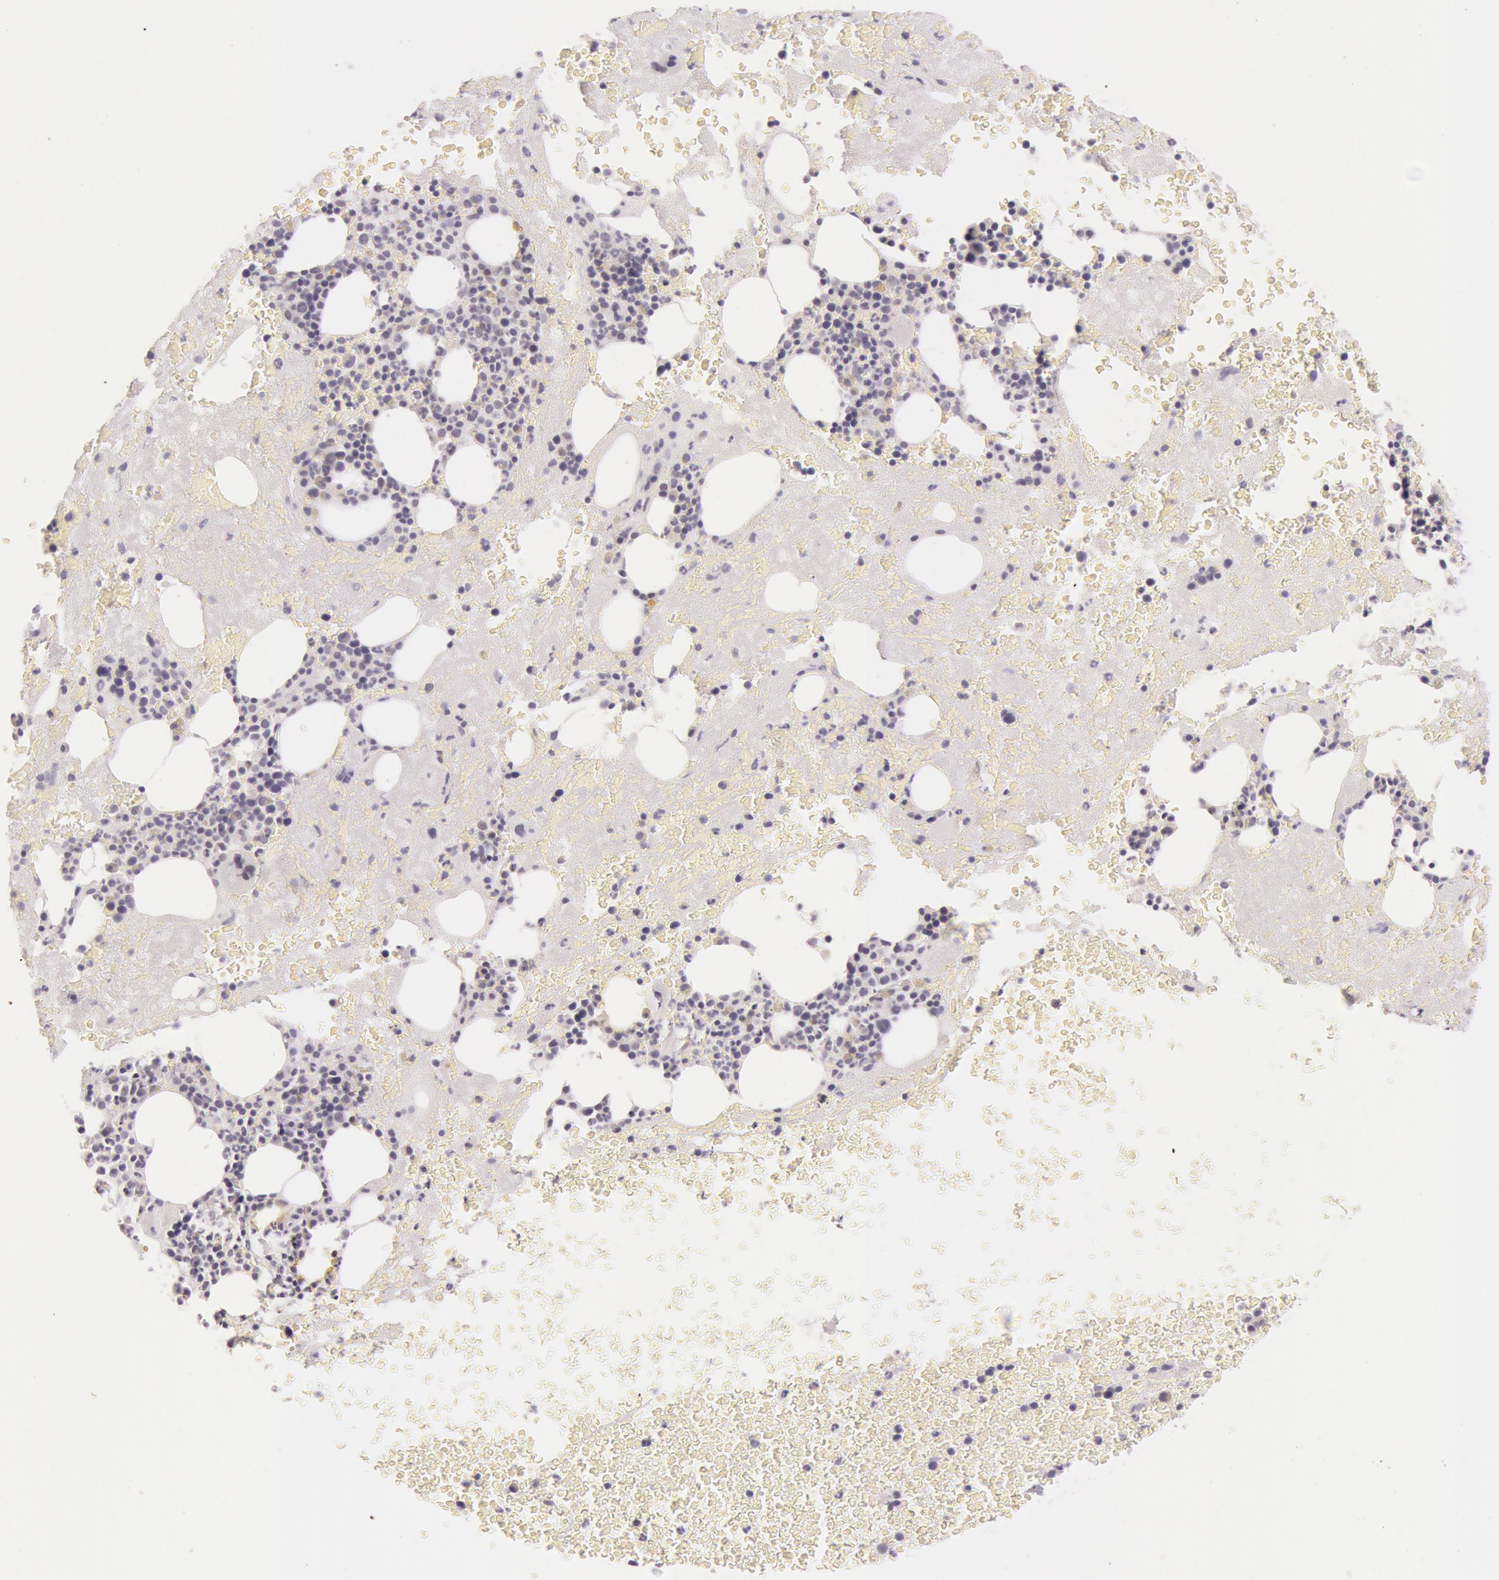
{"staining": {"intensity": "negative", "quantity": "none", "location": "none"}, "tissue": "bone marrow", "cell_type": "Hematopoietic cells", "image_type": "normal", "snomed": [{"axis": "morphology", "description": "Normal tissue, NOS"}, {"axis": "topography", "description": "Bone marrow"}], "caption": "Hematopoietic cells are negative for brown protein staining in unremarkable bone marrow. (DAB IHC visualized using brightfield microscopy, high magnification).", "gene": "RBMY1A1", "patient": {"sex": "male", "age": 76}}